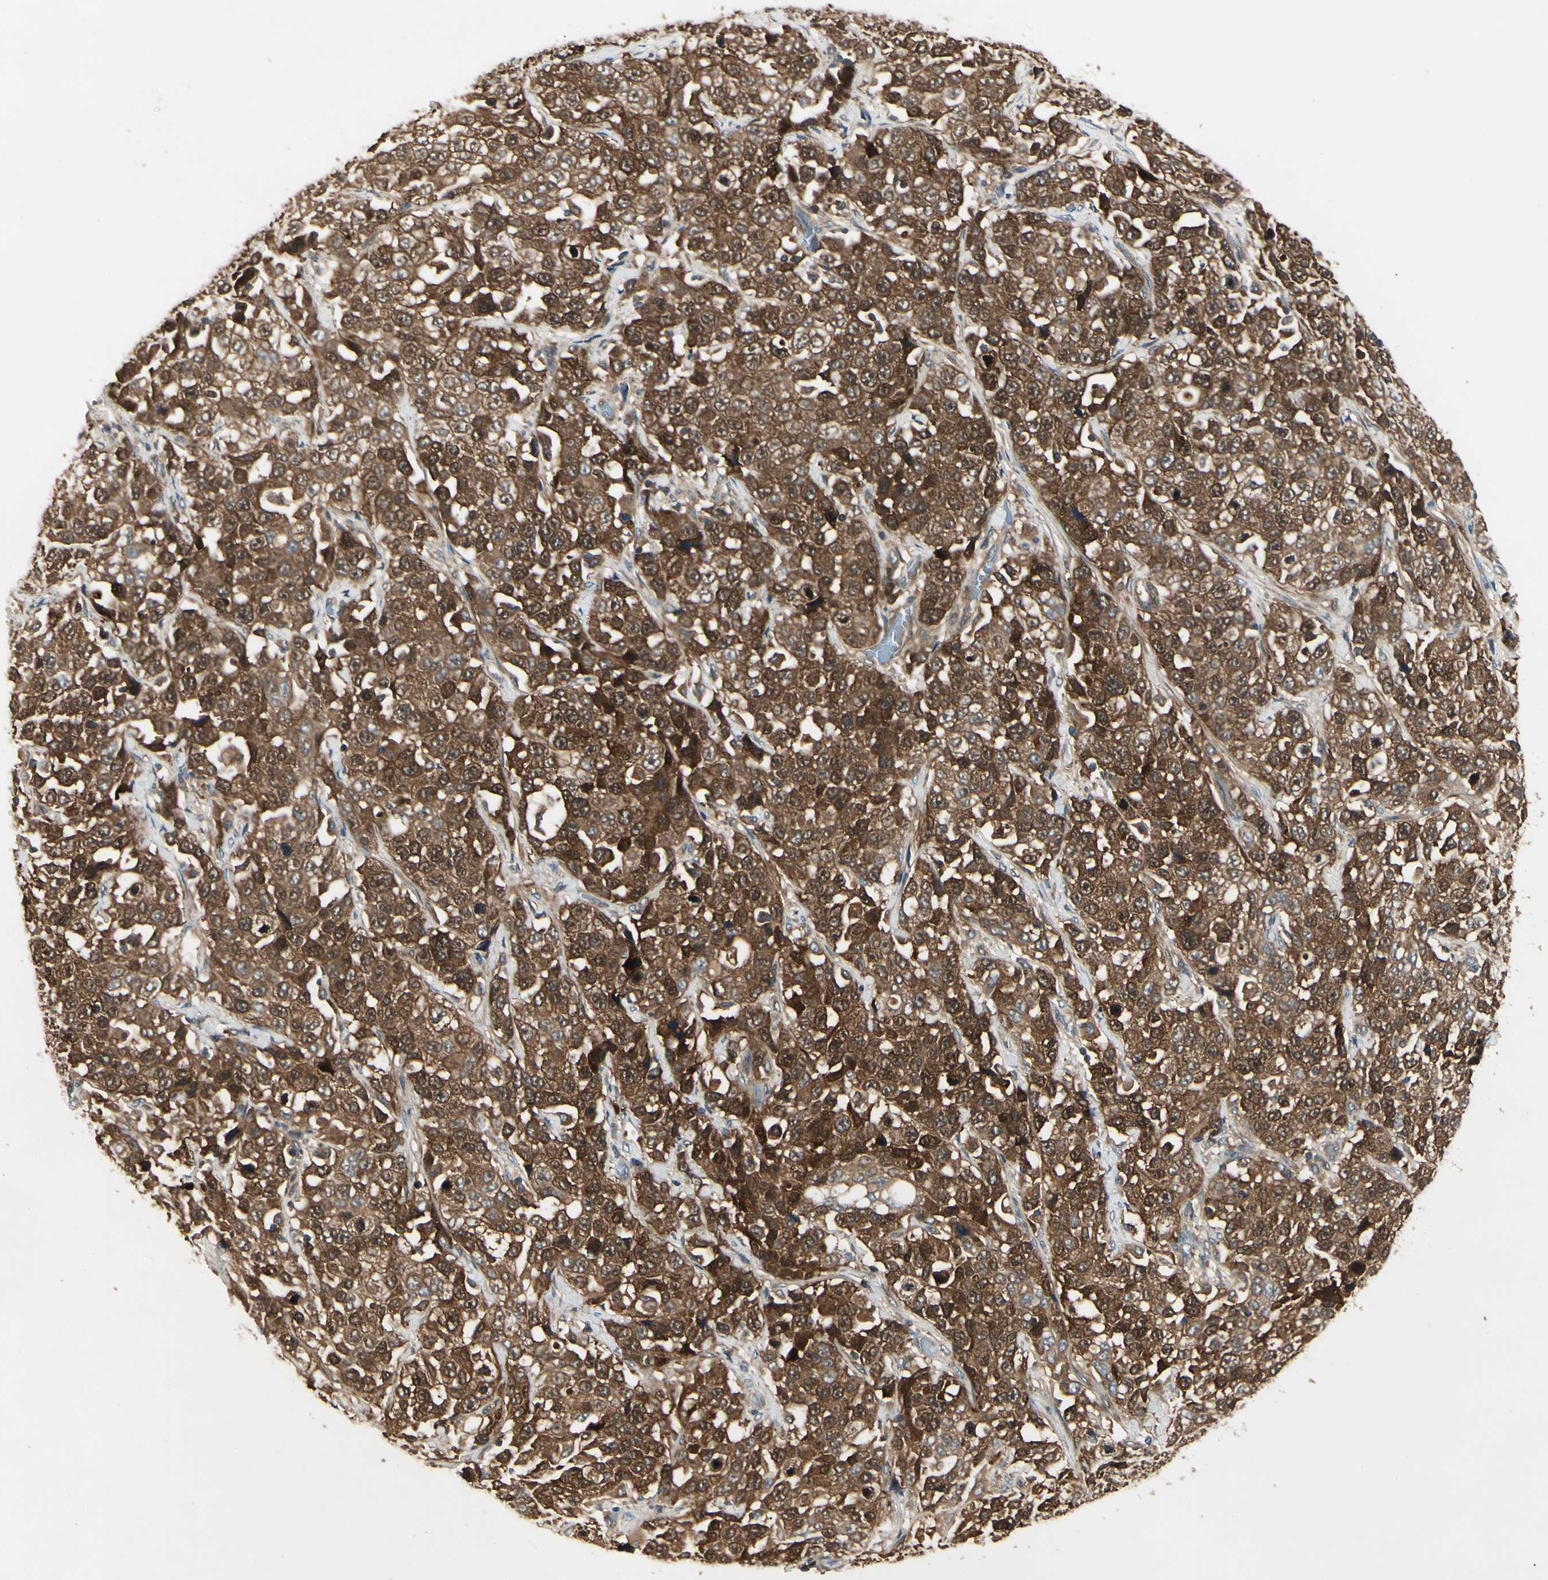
{"staining": {"intensity": "strong", "quantity": ">75%", "location": "cytoplasmic/membranous,nuclear"}, "tissue": "stomach cancer", "cell_type": "Tumor cells", "image_type": "cancer", "snomed": [{"axis": "morphology", "description": "Normal tissue, NOS"}, {"axis": "morphology", "description": "Adenocarcinoma, NOS"}, {"axis": "topography", "description": "Stomach"}], "caption": "DAB immunohistochemical staining of stomach cancer reveals strong cytoplasmic/membranous and nuclear protein expression in about >75% of tumor cells.", "gene": "NME1-NME2", "patient": {"sex": "male", "age": 48}}